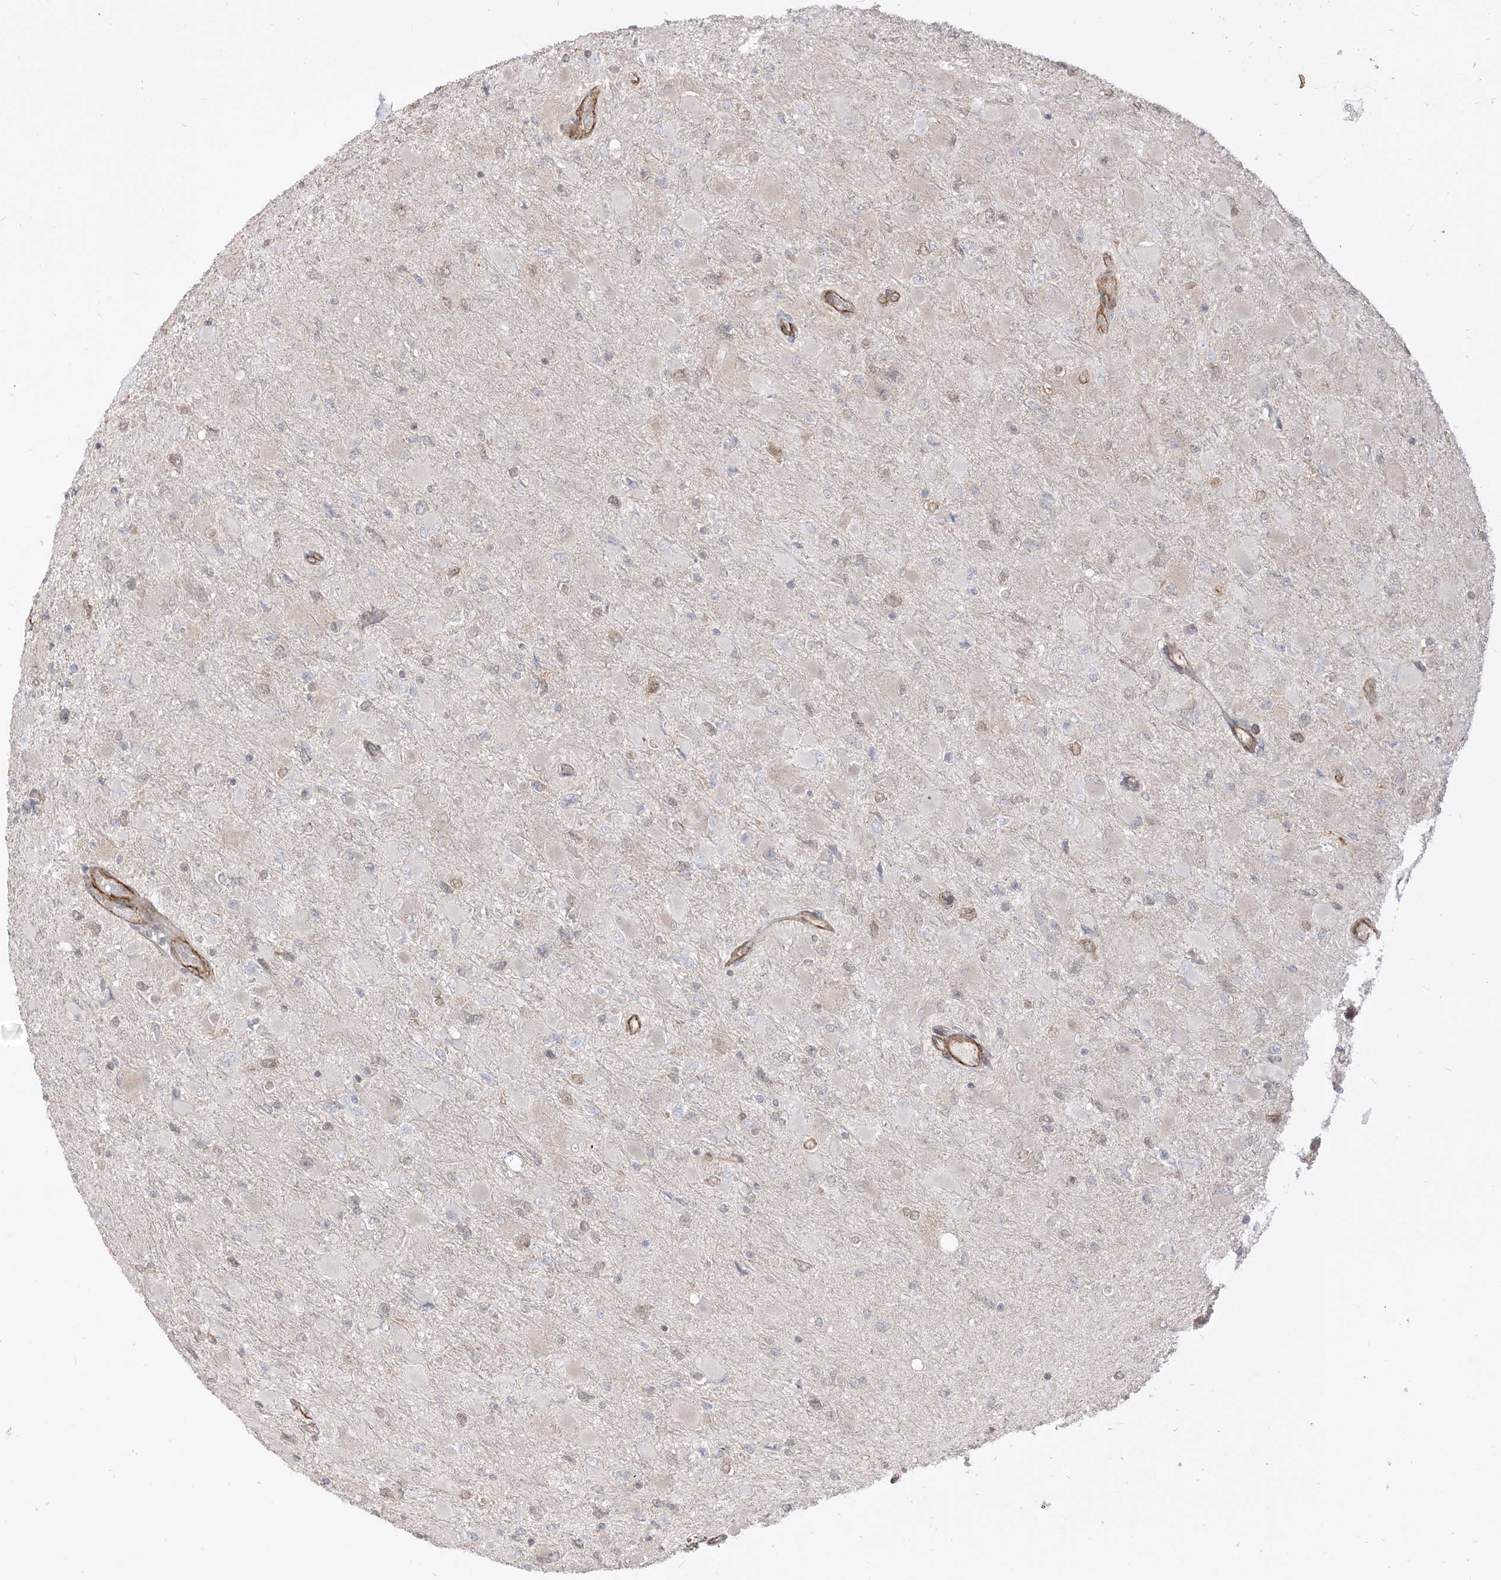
{"staining": {"intensity": "negative", "quantity": "none", "location": "none"}, "tissue": "glioma", "cell_type": "Tumor cells", "image_type": "cancer", "snomed": [{"axis": "morphology", "description": "Glioma, malignant, High grade"}, {"axis": "topography", "description": "Cerebral cortex"}], "caption": "Tumor cells show no significant protein staining in glioma. (Stains: DAB immunohistochemistry with hematoxylin counter stain, Microscopy: brightfield microscopy at high magnification).", "gene": "TBCC", "patient": {"sex": "female", "age": 36}}